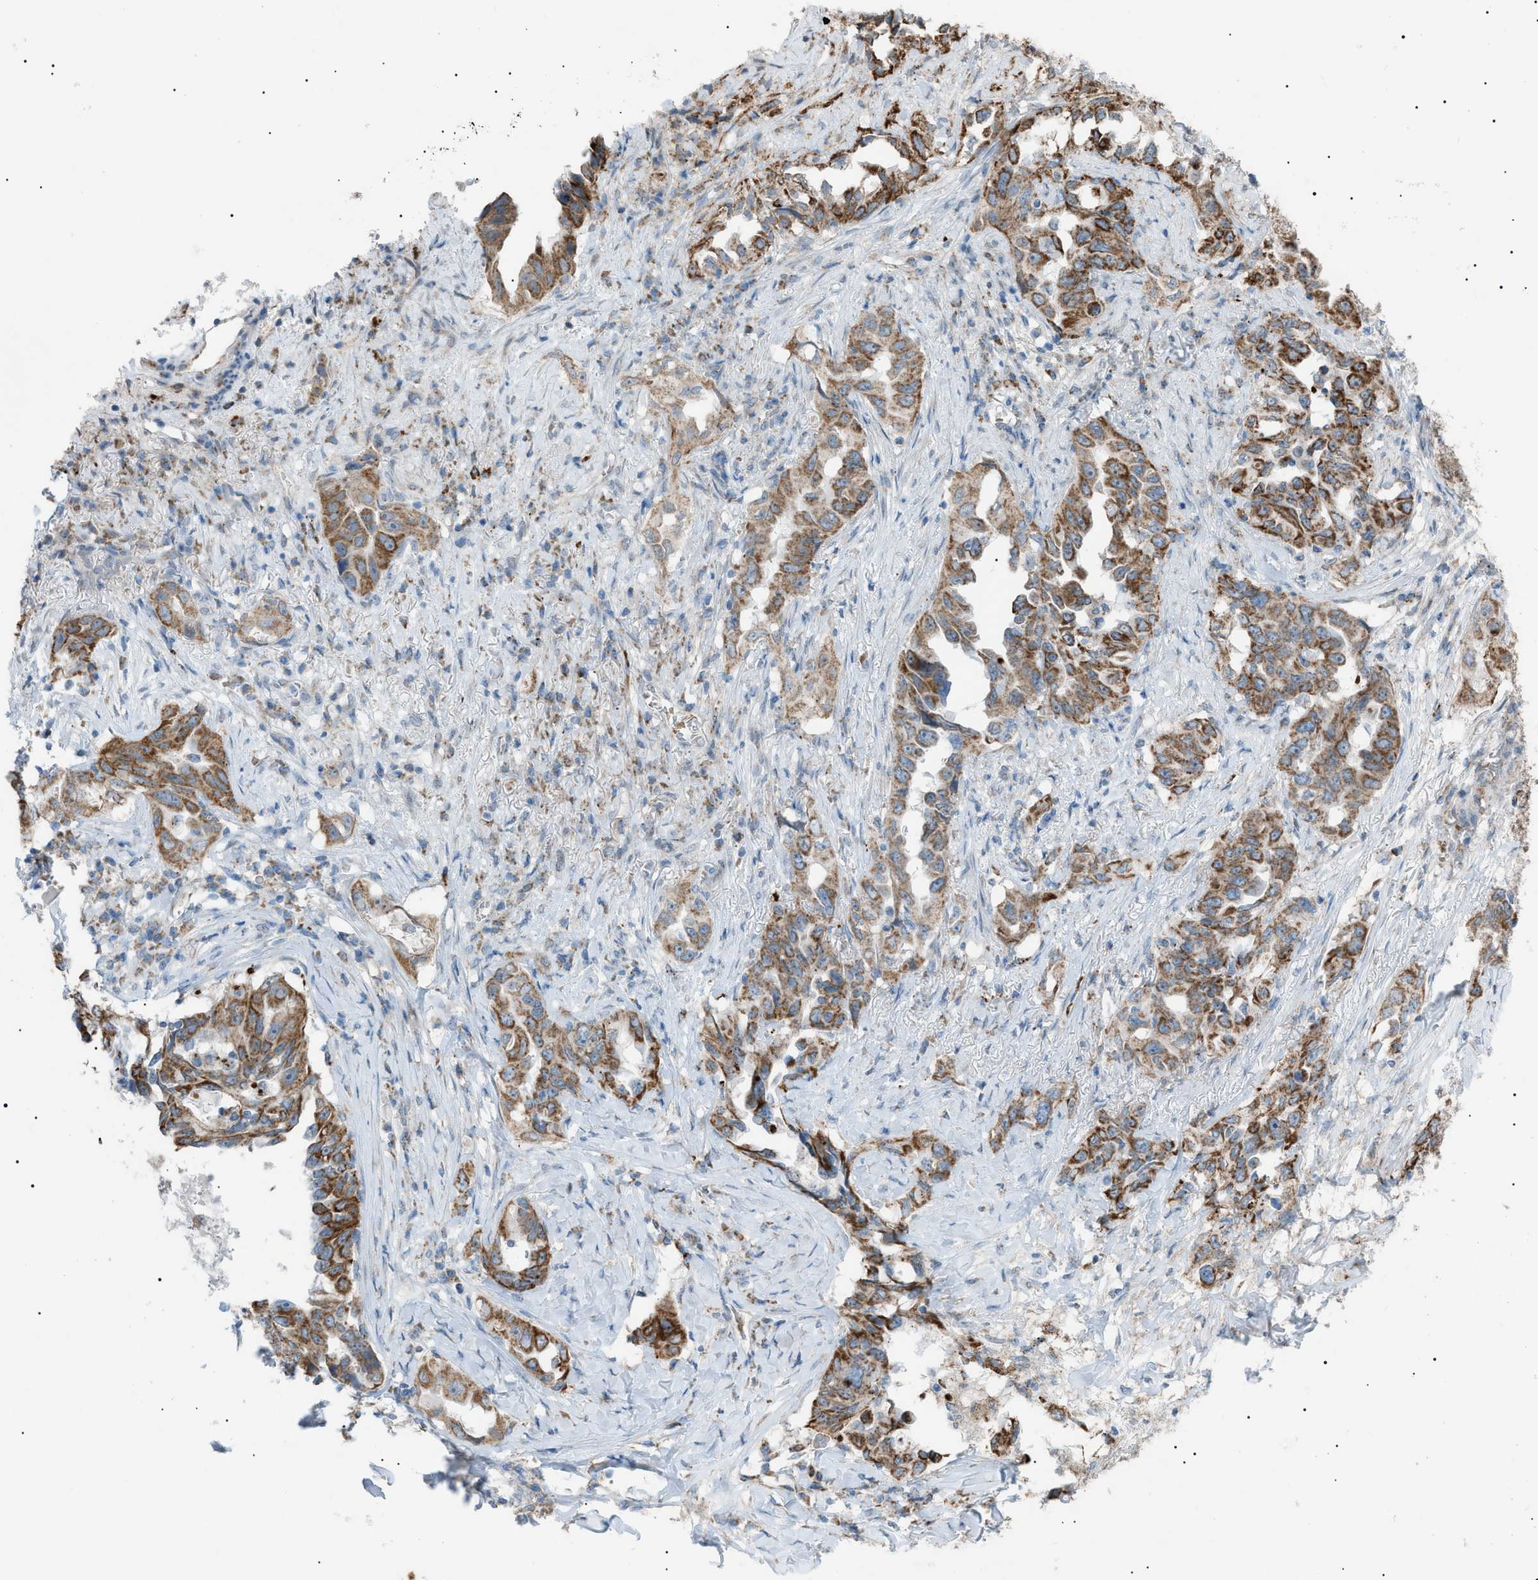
{"staining": {"intensity": "moderate", "quantity": ">75%", "location": "cytoplasmic/membranous"}, "tissue": "lung cancer", "cell_type": "Tumor cells", "image_type": "cancer", "snomed": [{"axis": "morphology", "description": "Adenocarcinoma, NOS"}, {"axis": "topography", "description": "Lung"}], "caption": "This is a micrograph of immunohistochemistry (IHC) staining of lung cancer (adenocarcinoma), which shows moderate positivity in the cytoplasmic/membranous of tumor cells.", "gene": "ZNF516", "patient": {"sex": "female", "age": 51}}